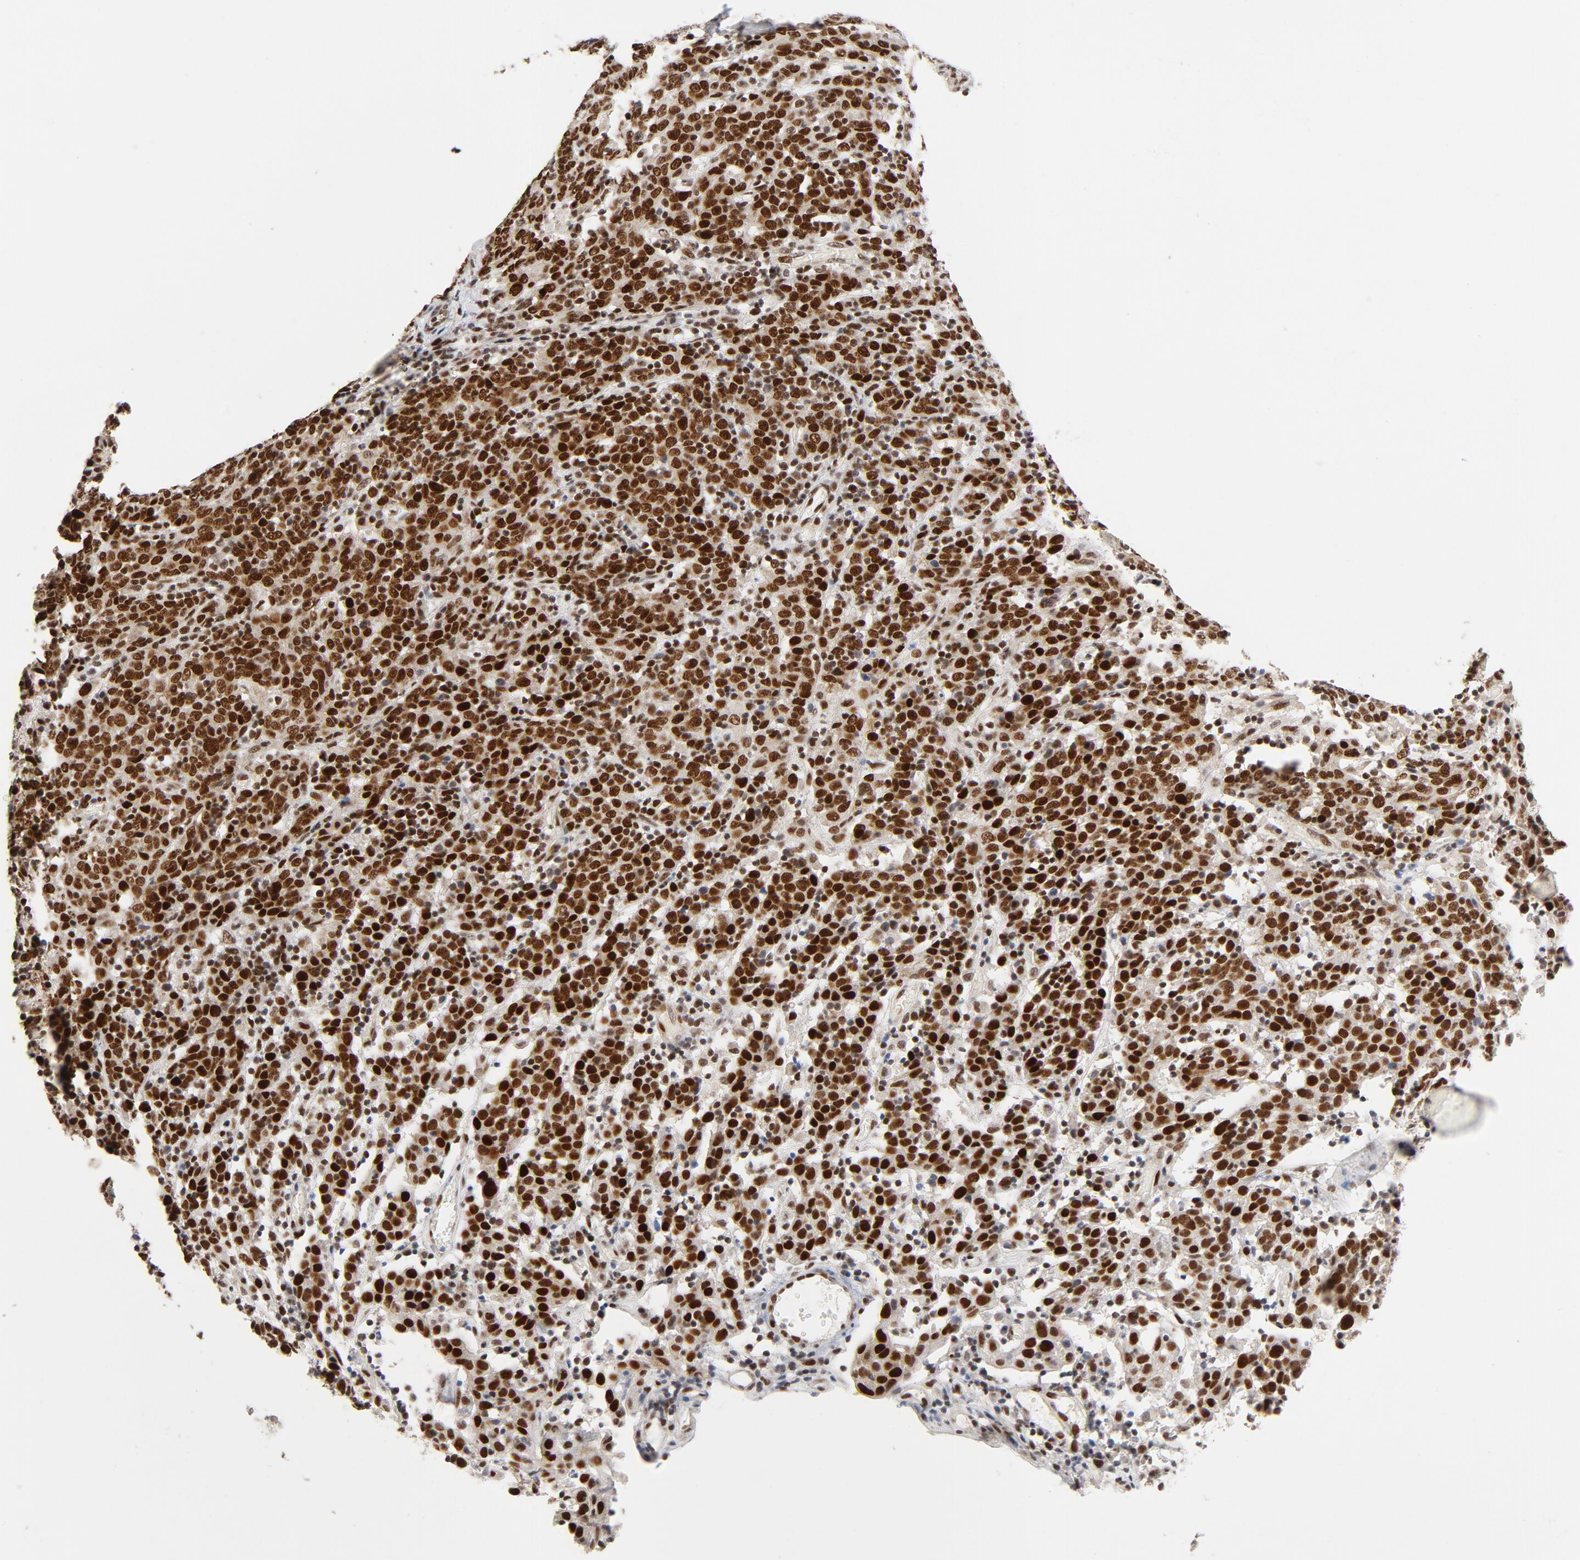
{"staining": {"intensity": "strong", "quantity": ">75%", "location": "nuclear"}, "tissue": "cervical cancer", "cell_type": "Tumor cells", "image_type": "cancer", "snomed": [{"axis": "morphology", "description": "Normal tissue, NOS"}, {"axis": "morphology", "description": "Squamous cell carcinoma, NOS"}, {"axis": "topography", "description": "Cervix"}], "caption": "Protein expression analysis of human squamous cell carcinoma (cervical) reveals strong nuclear positivity in about >75% of tumor cells.", "gene": "GTF2I", "patient": {"sex": "female", "age": 67}}